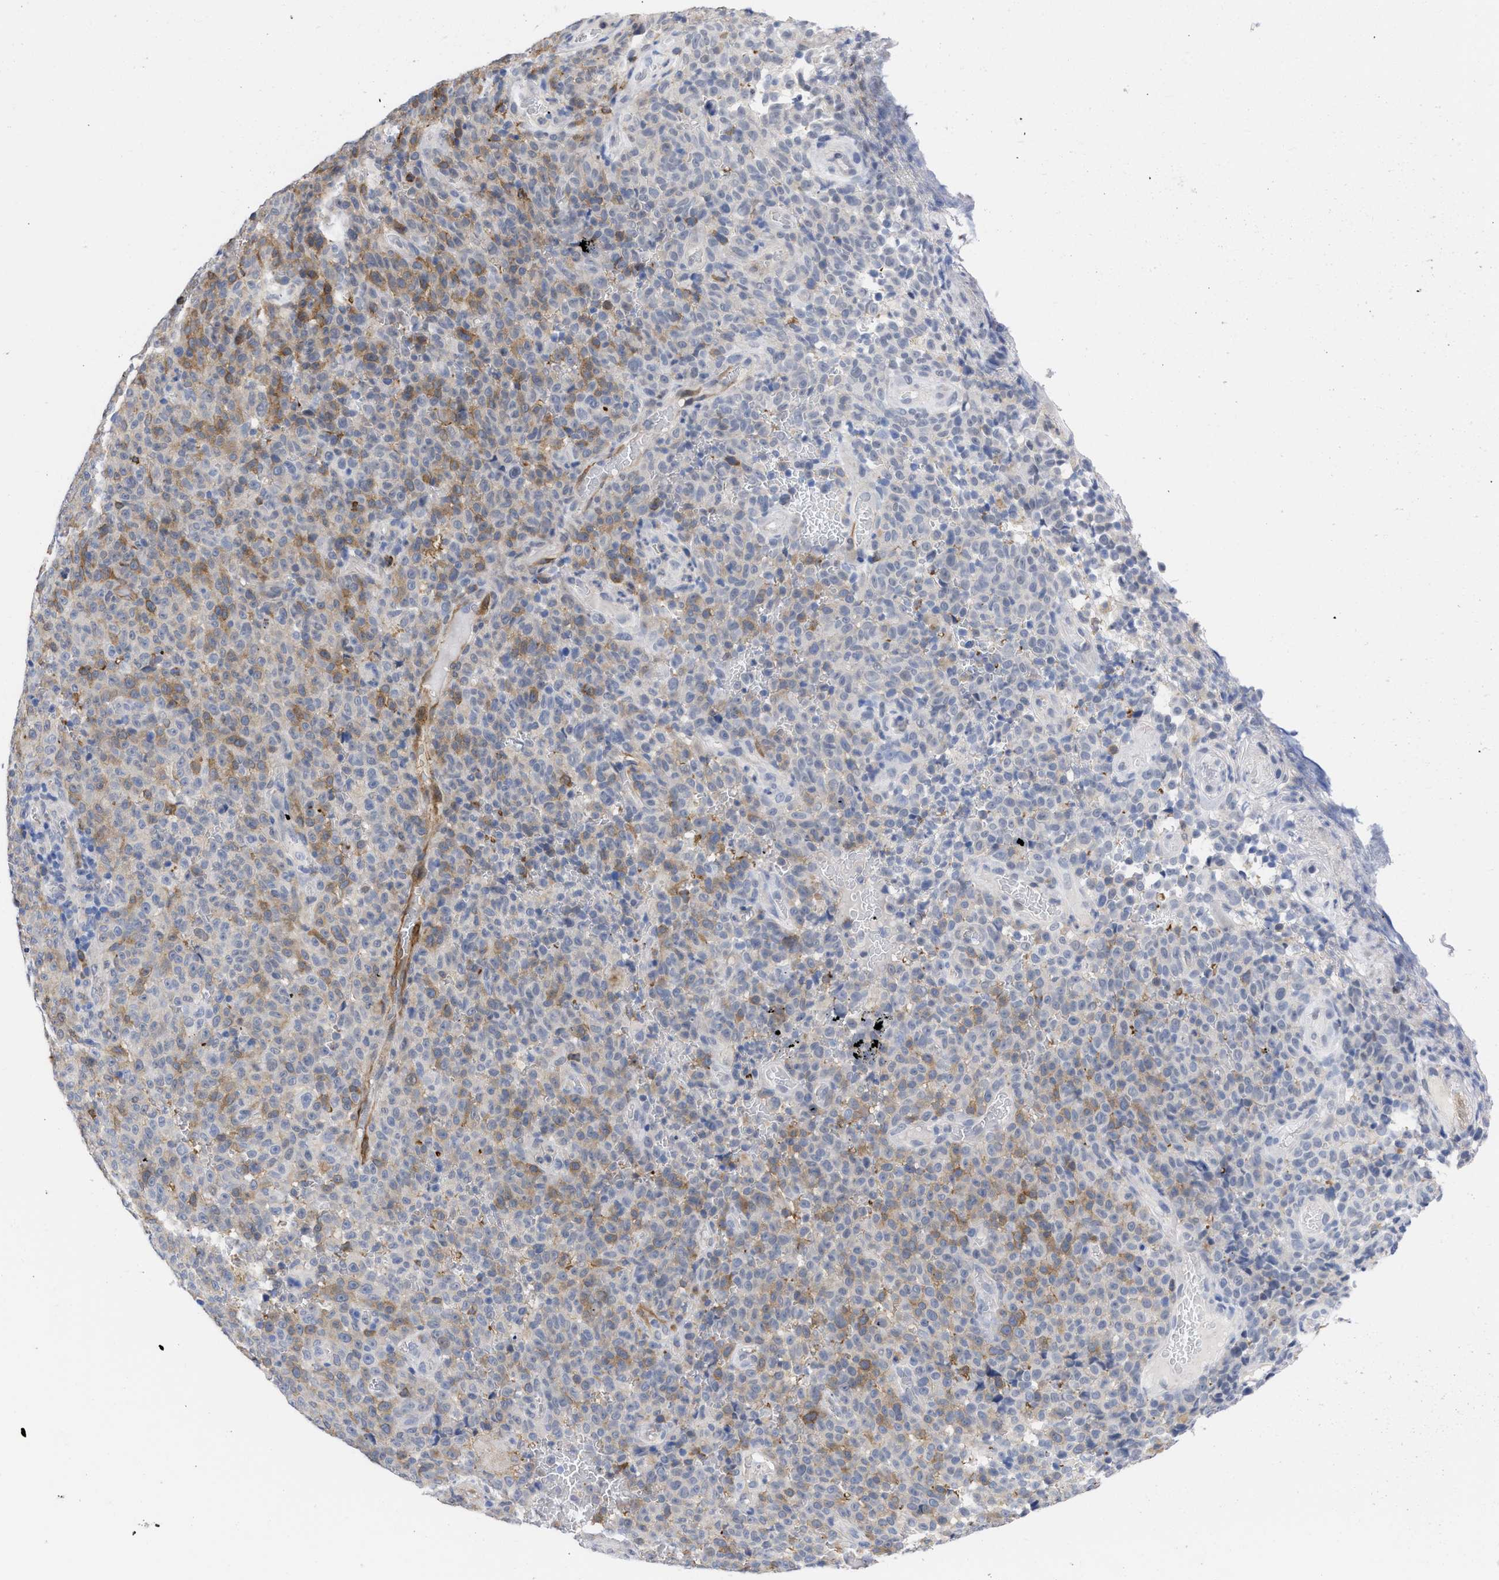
{"staining": {"intensity": "weak", "quantity": "25%-75%", "location": "cytoplasmic/membranous"}, "tissue": "melanoma", "cell_type": "Tumor cells", "image_type": "cancer", "snomed": [{"axis": "morphology", "description": "Malignant melanoma, NOS"}, {"axis": "topography", "description": "Skin"}], "caption": "The micrograph reveals staining of melanoma, revealing weak cytoplasmic/membranous protein expression (brown color) within tumor cells.", "gene": "THRA", "patient": {"sex": "female", "age": 82}}